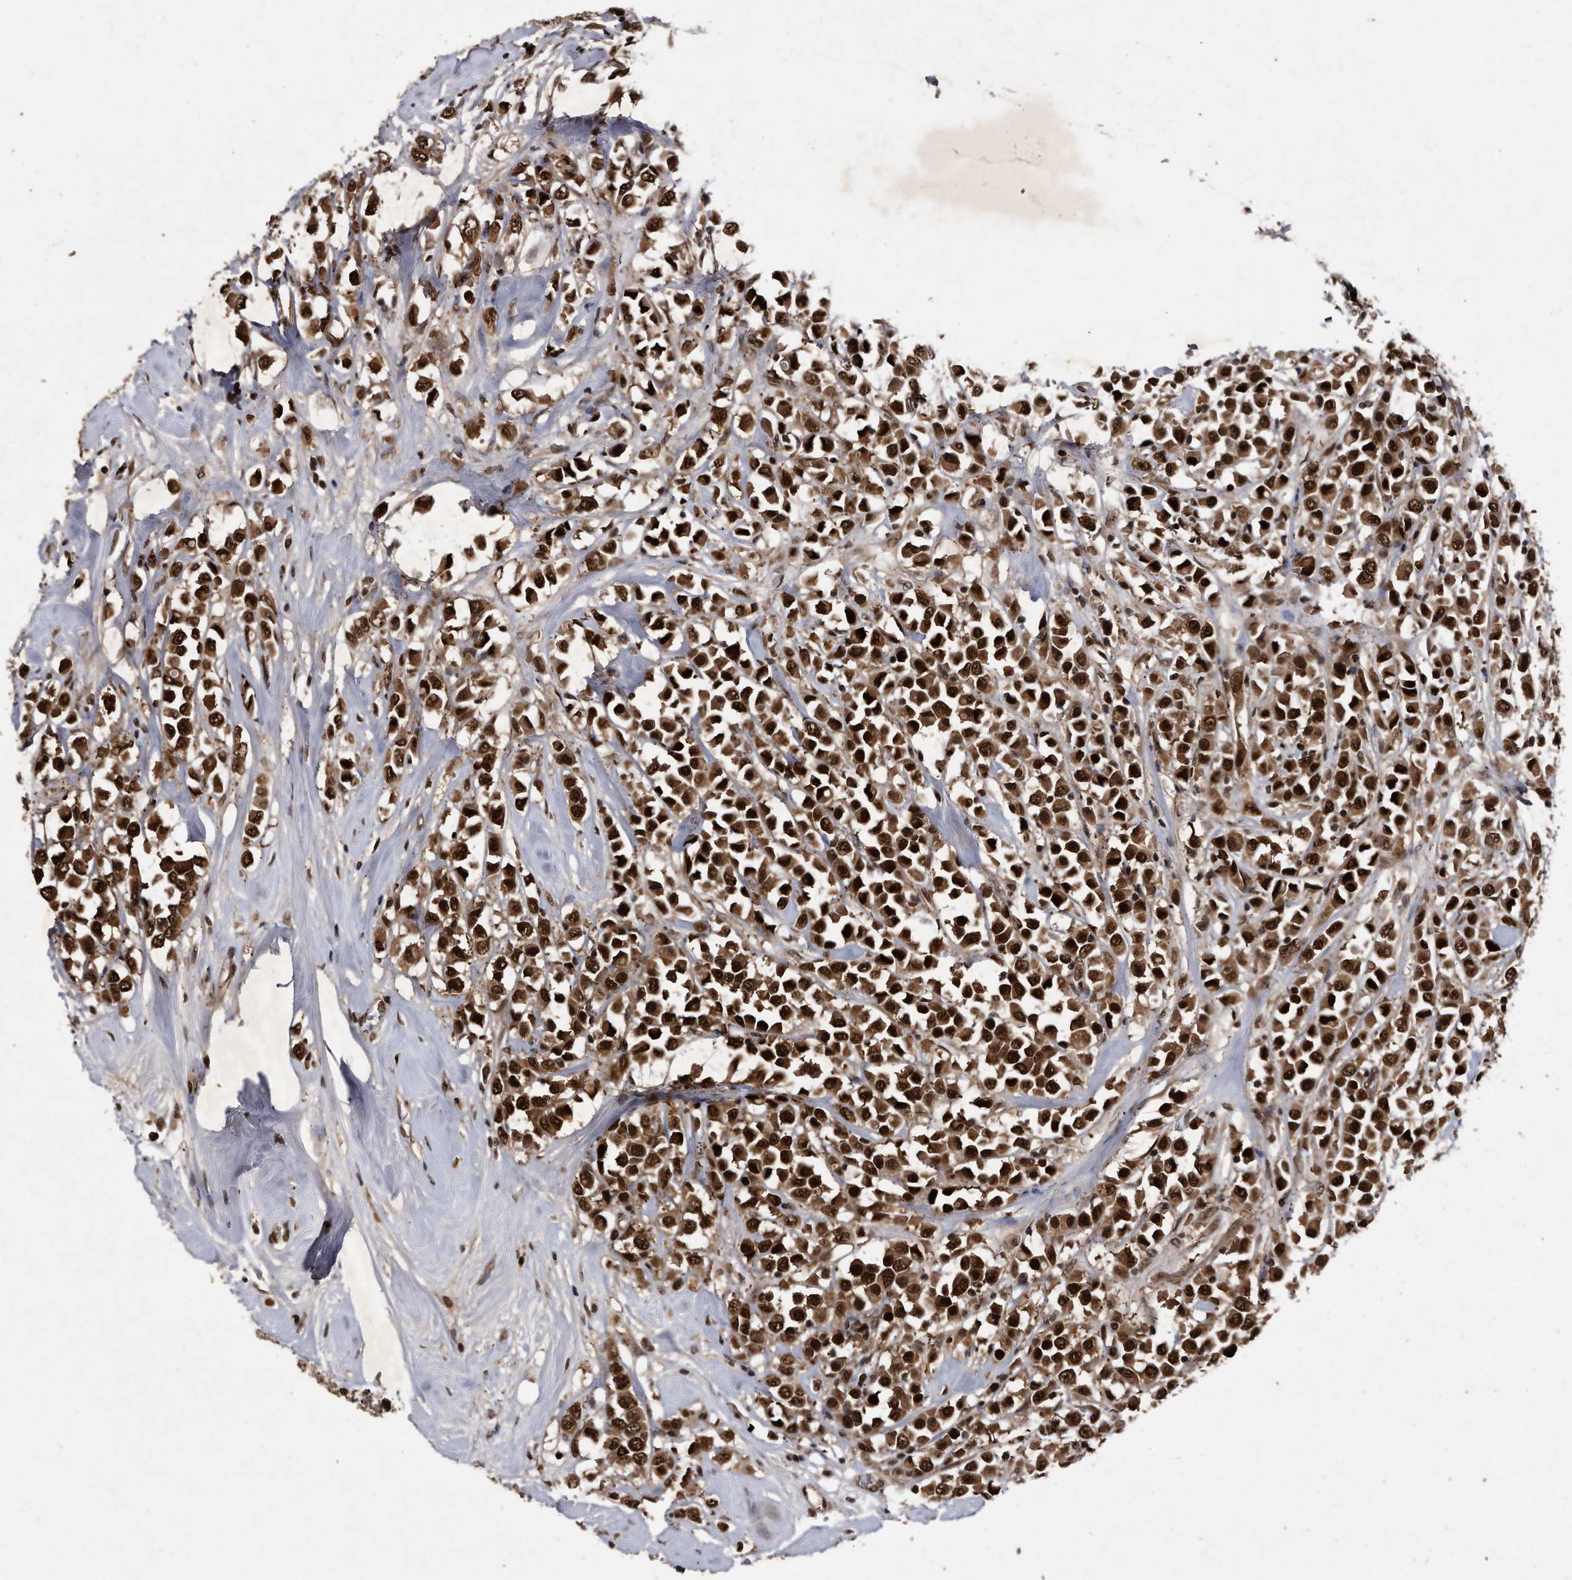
{"staining": {"intensity": "strong", "quantity": ">75%", "location": "cytoplasmic/membranous,nuclear"}, "tissue": "breast cancer", "cell_type": "Tumor cells", "image_type": "cancer", "snomed": [{"axis": "morphology", "description": "Duct carcinoma"}, {"axis": "topography", "description": "Breast"}], "caption": "Strong cytoplasmic/membranous and nuclear expression for a protein is seen in about >75% of tumor cells of infiltrating ductal carcinoma (breast) using immunohistochemistry (IHC).", "gene": "RAD23B", "patient": {"sex": "female", "age": 61}}